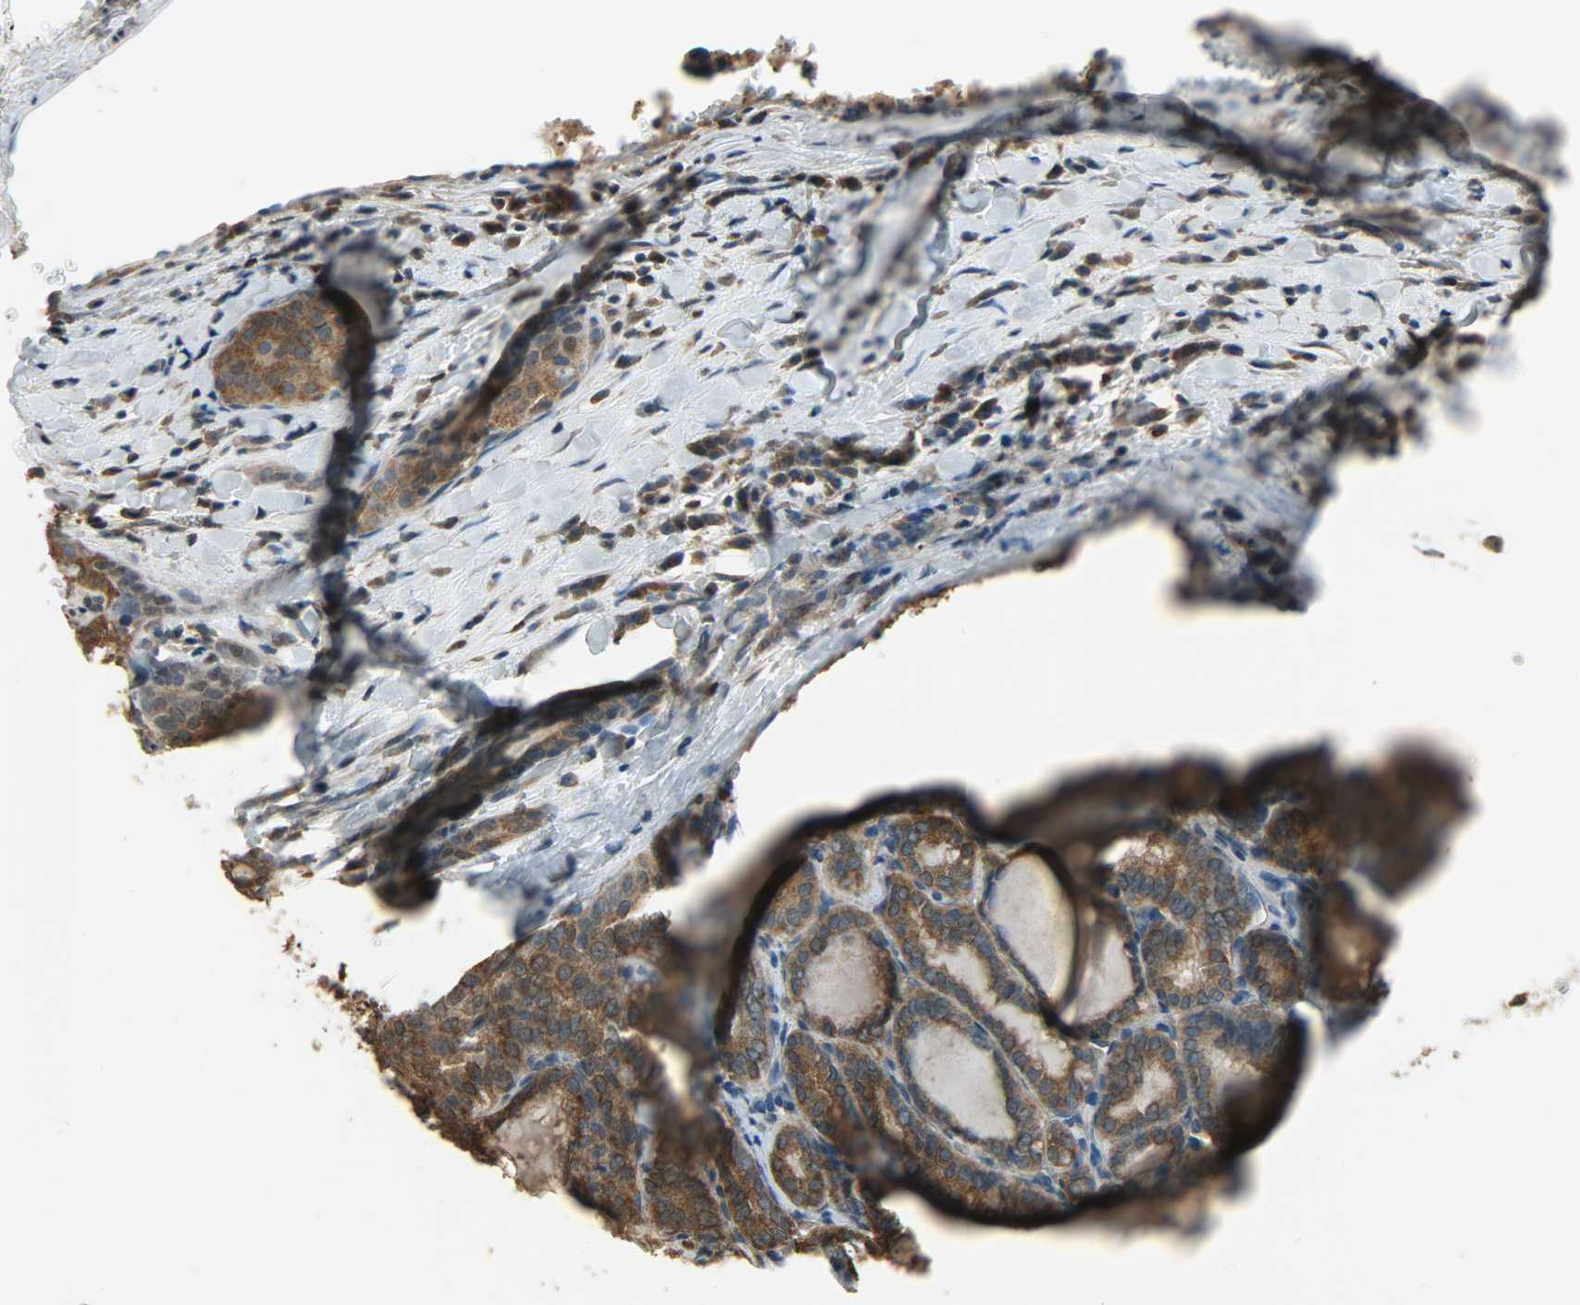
{"staining": {"intensity": "strong", "quantity": ">75%", "location": "cytoplasmic/membranous,nuclear"}, "tissue": "thyroid cancer", "cell_type": "Tumor cells", "image_type": "cancer", "snomed": [{"axis": "morphology", "description": "Papillary adenocarcinoma, NOS"}, {"axis": "topography", "description": "Thyroid gland"}], "caption": "About >75% of tumor cells in human thyroid cancer (papillary adenocarcinoma) reveal strong cytoplasmic/membranous and nuclear protein expression as visualized by brown immunohistochemical staining.", "gene": "LDHB", "patient": {"sex": "female", "age": 30}}